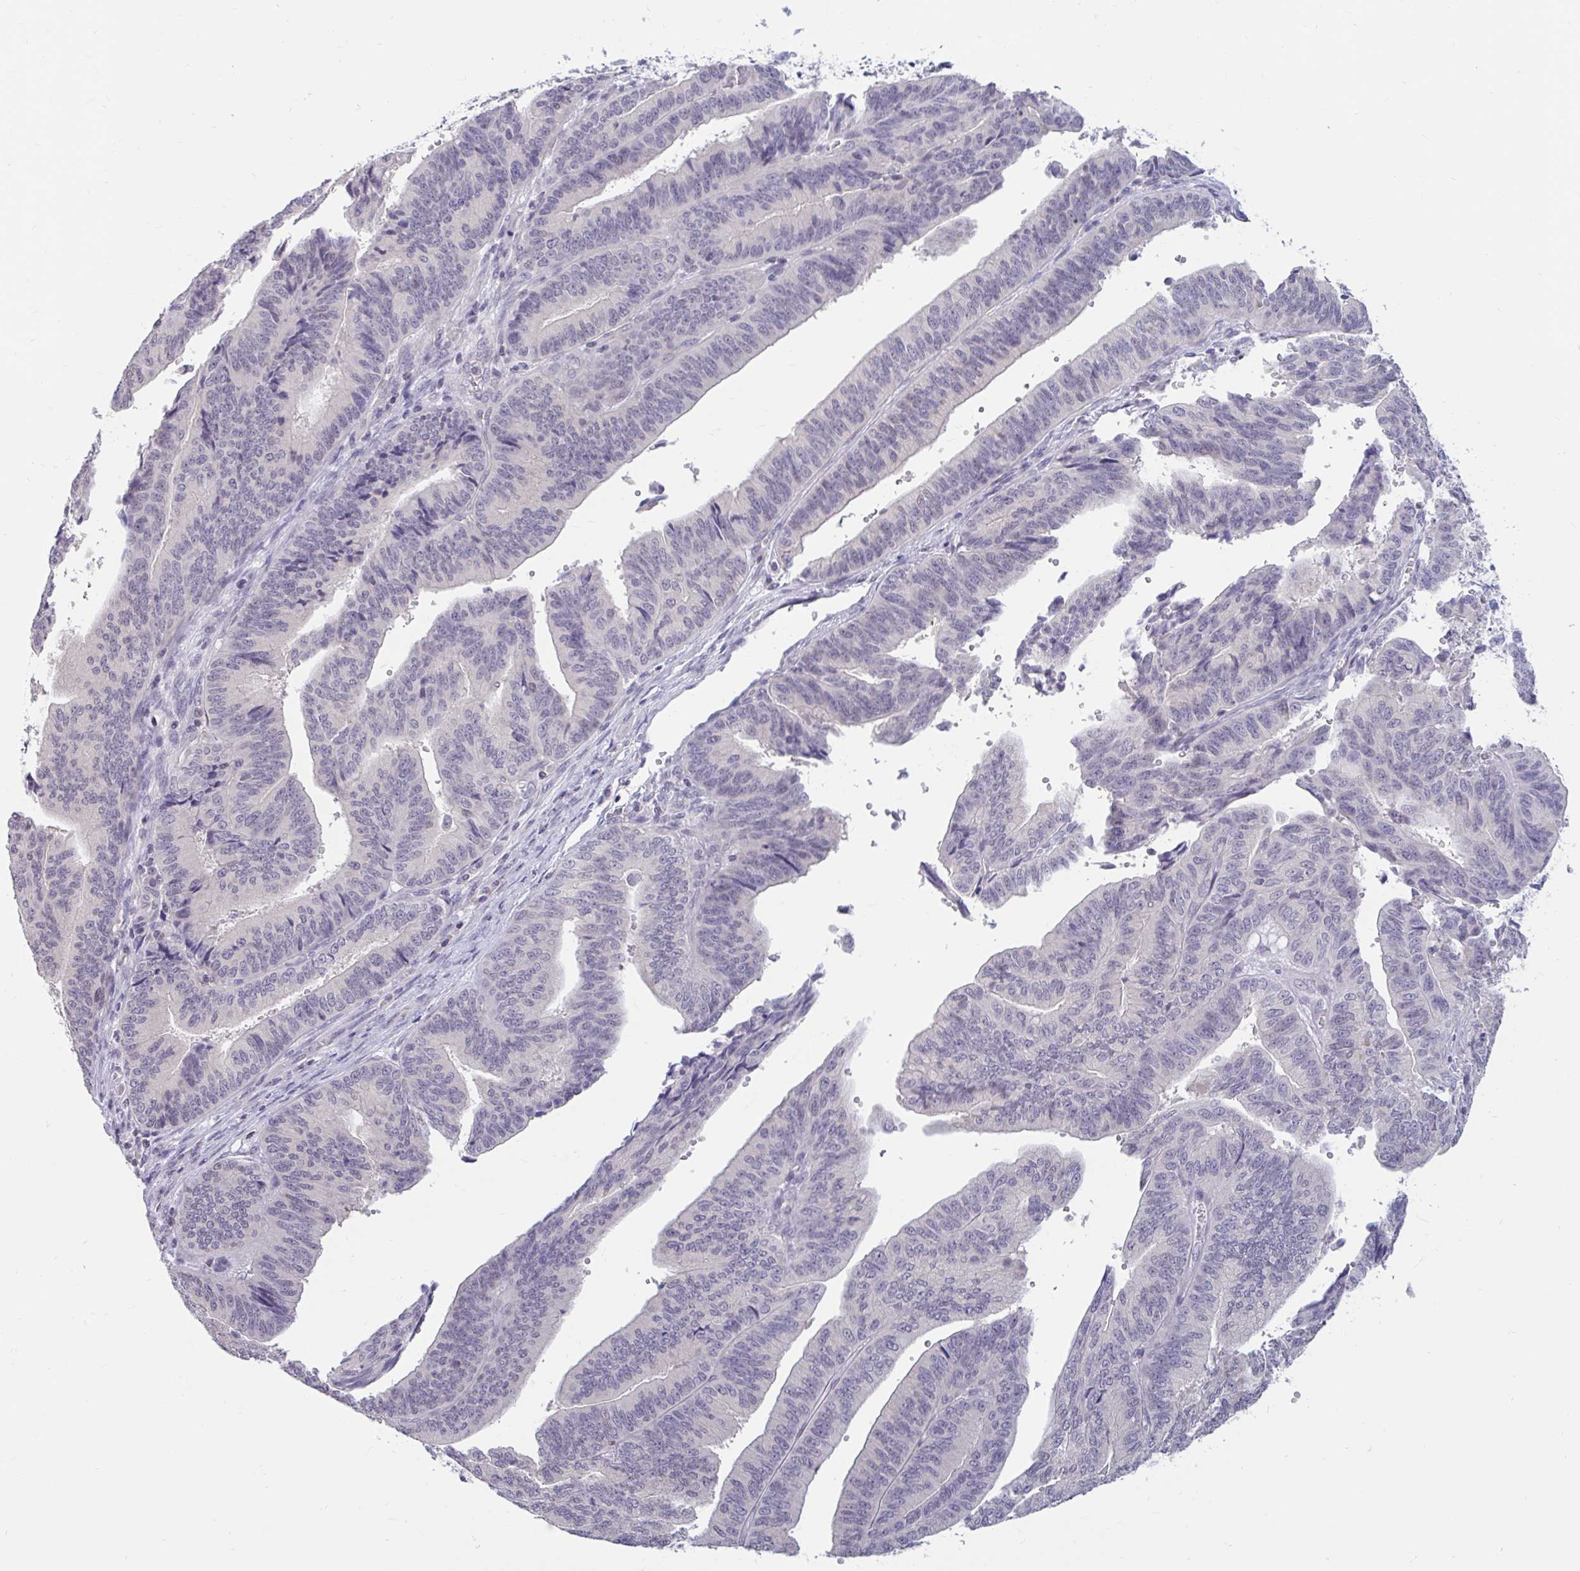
{"staining": {"intensity": "negative", "quantity": "none", "location": "none"}, "tissue": "endometrial cancer", "cell_type": "Tumor cells", "image_type": "cancer", "snomed": [{"axis": "morphology", "description": "Adenocarcinoma, NOS"}, {"axis": "topography", "description": "Endometrium"}], "caption": "Adenocarcinoma (endometrial) stained for a protein using immunohistochemistry displays no staining tumor cells.", "gene": "ARPP19", "patient": {"sex": "female", "age": 65}}